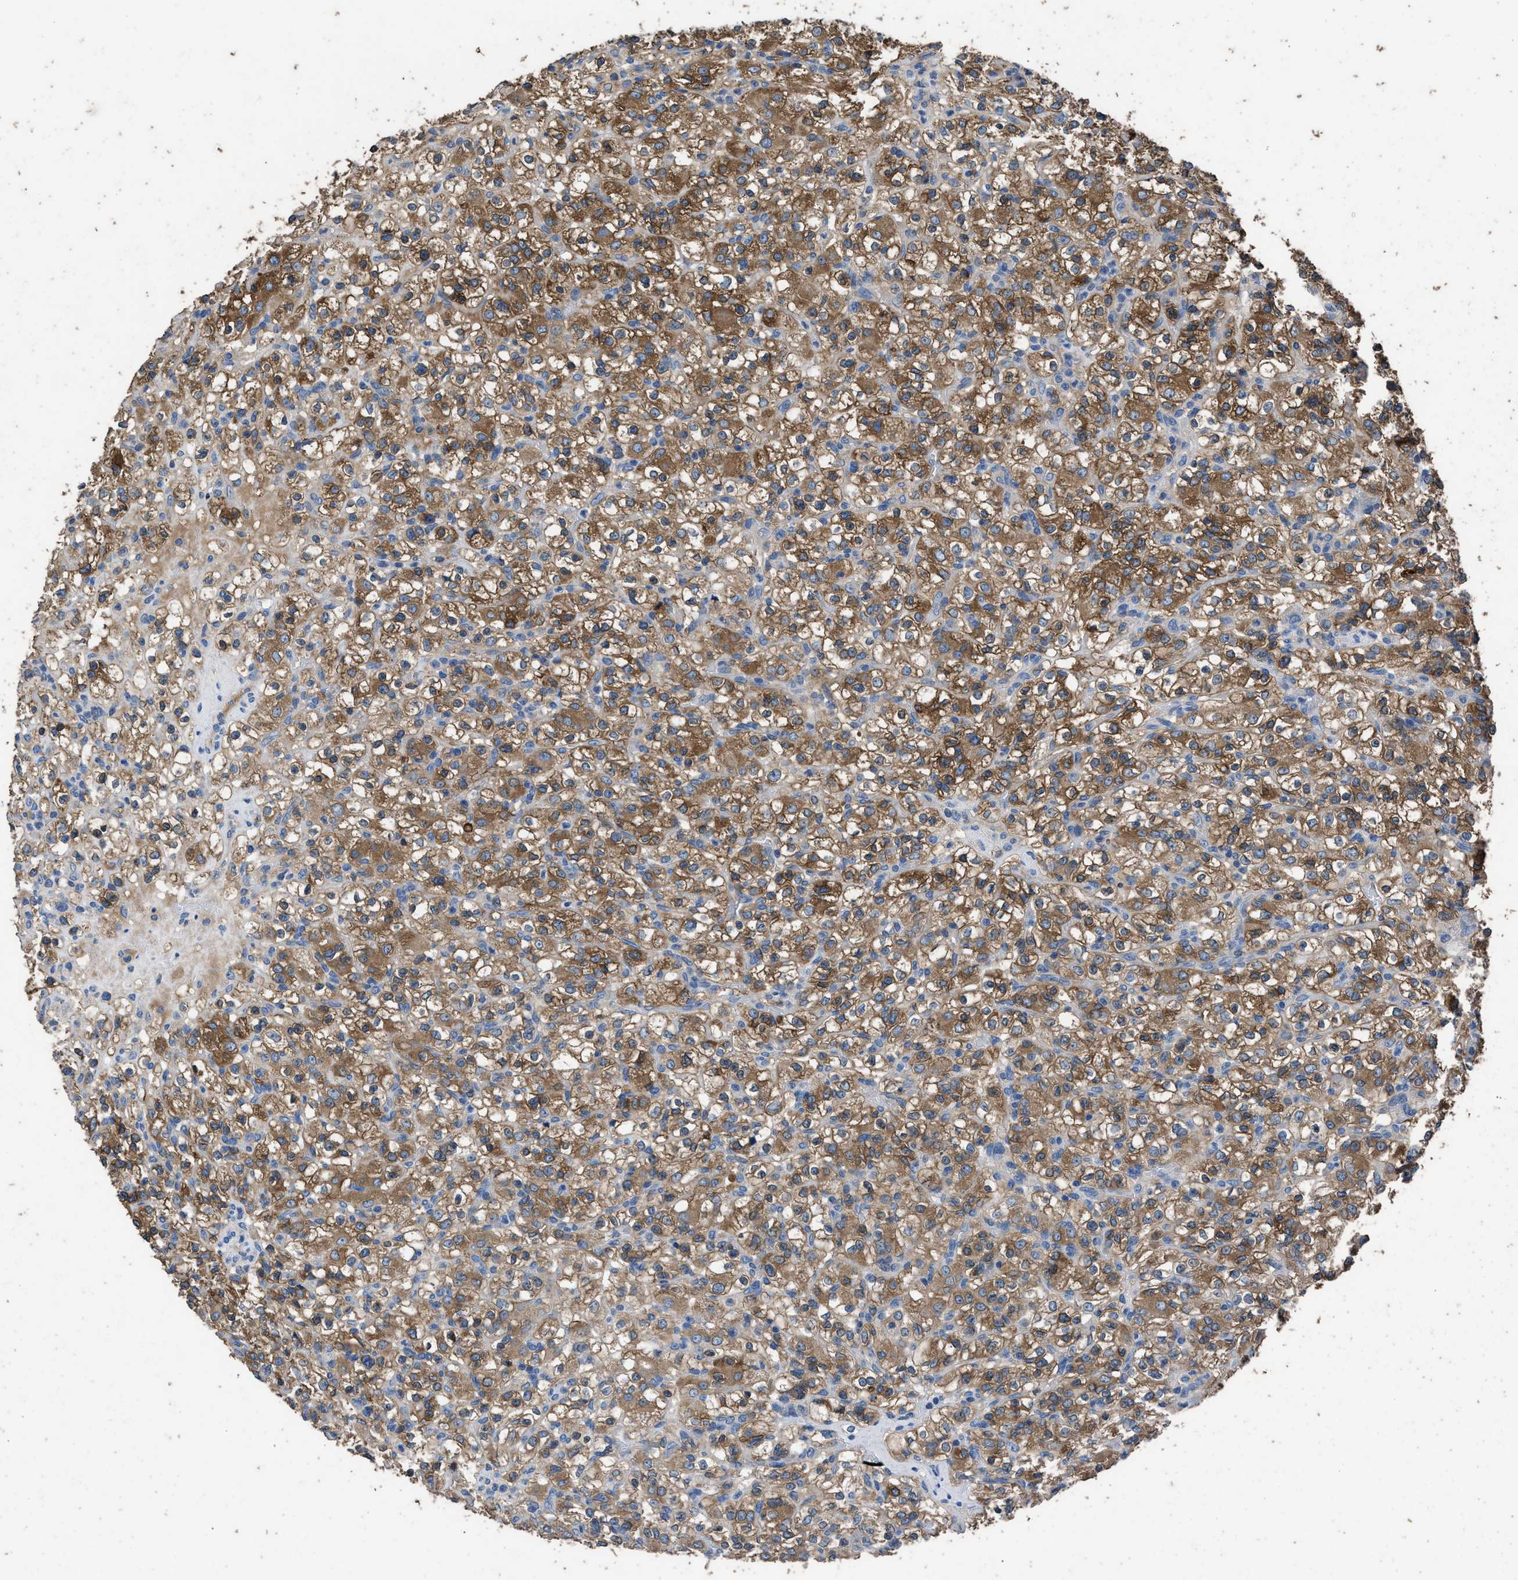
{"staining": {"intensity": "moderate", "quantity": ">75%", "location": "cytoplasmic/membranous"}, "tissue": "renal cancer", "cell_type": "Tumor cells", "image_type": "cancer", "snomed": [{"axis": "morphology", "description": "Normal tissue, NOS"}, {"axis": "morphology", "description": "Adenocarcinoma, NOS"}, {"axis": "topography", "description": "Kidney"}], "caption": "Human renal cancer stained for a protein (brown) demonstrates moderate cytoplasmic/membranous positive expression in approximately >75% of tumor cells.", "gene": "ITSN1", "patient": {"sex": "female", "age": 72}}